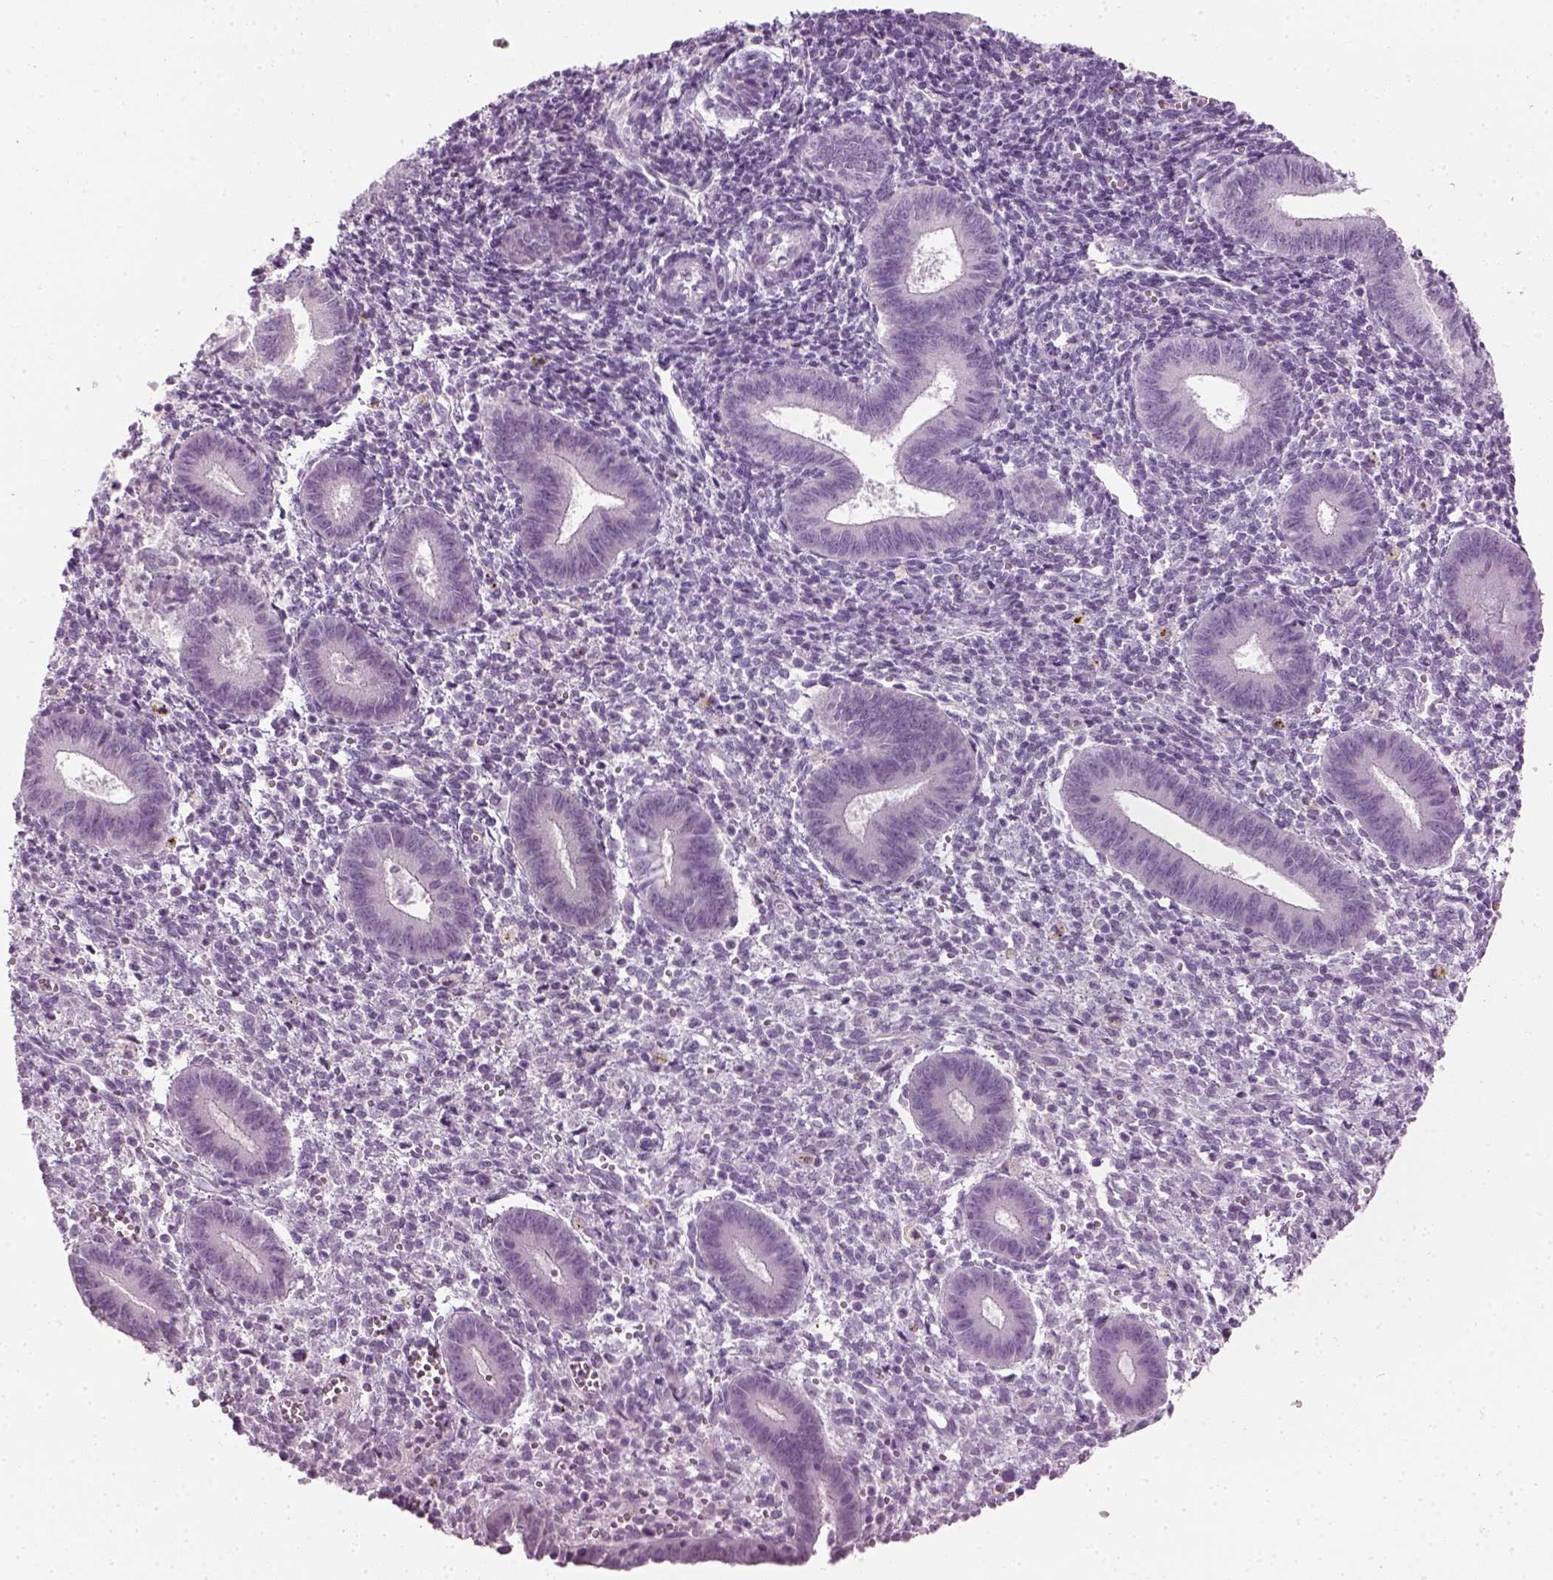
{"staining": {"intensity": "negative", "quantity": "none", "location": "none"}, "tissue": "endometrium", "cell_type": "Cells in endometrial stroma", "image_type": "normal", "snomed": [{"axis": "morphology", "description": "Normal tissue, NOS"}, {"axis": "topography", "description": "Endometrium"}], "caption": "Immunohistochemical staining of normal endometrium shows no significant expression in cells in endometrial stroma.", "gene": "TH", "patient": {"sex": "female", "age": 25}}